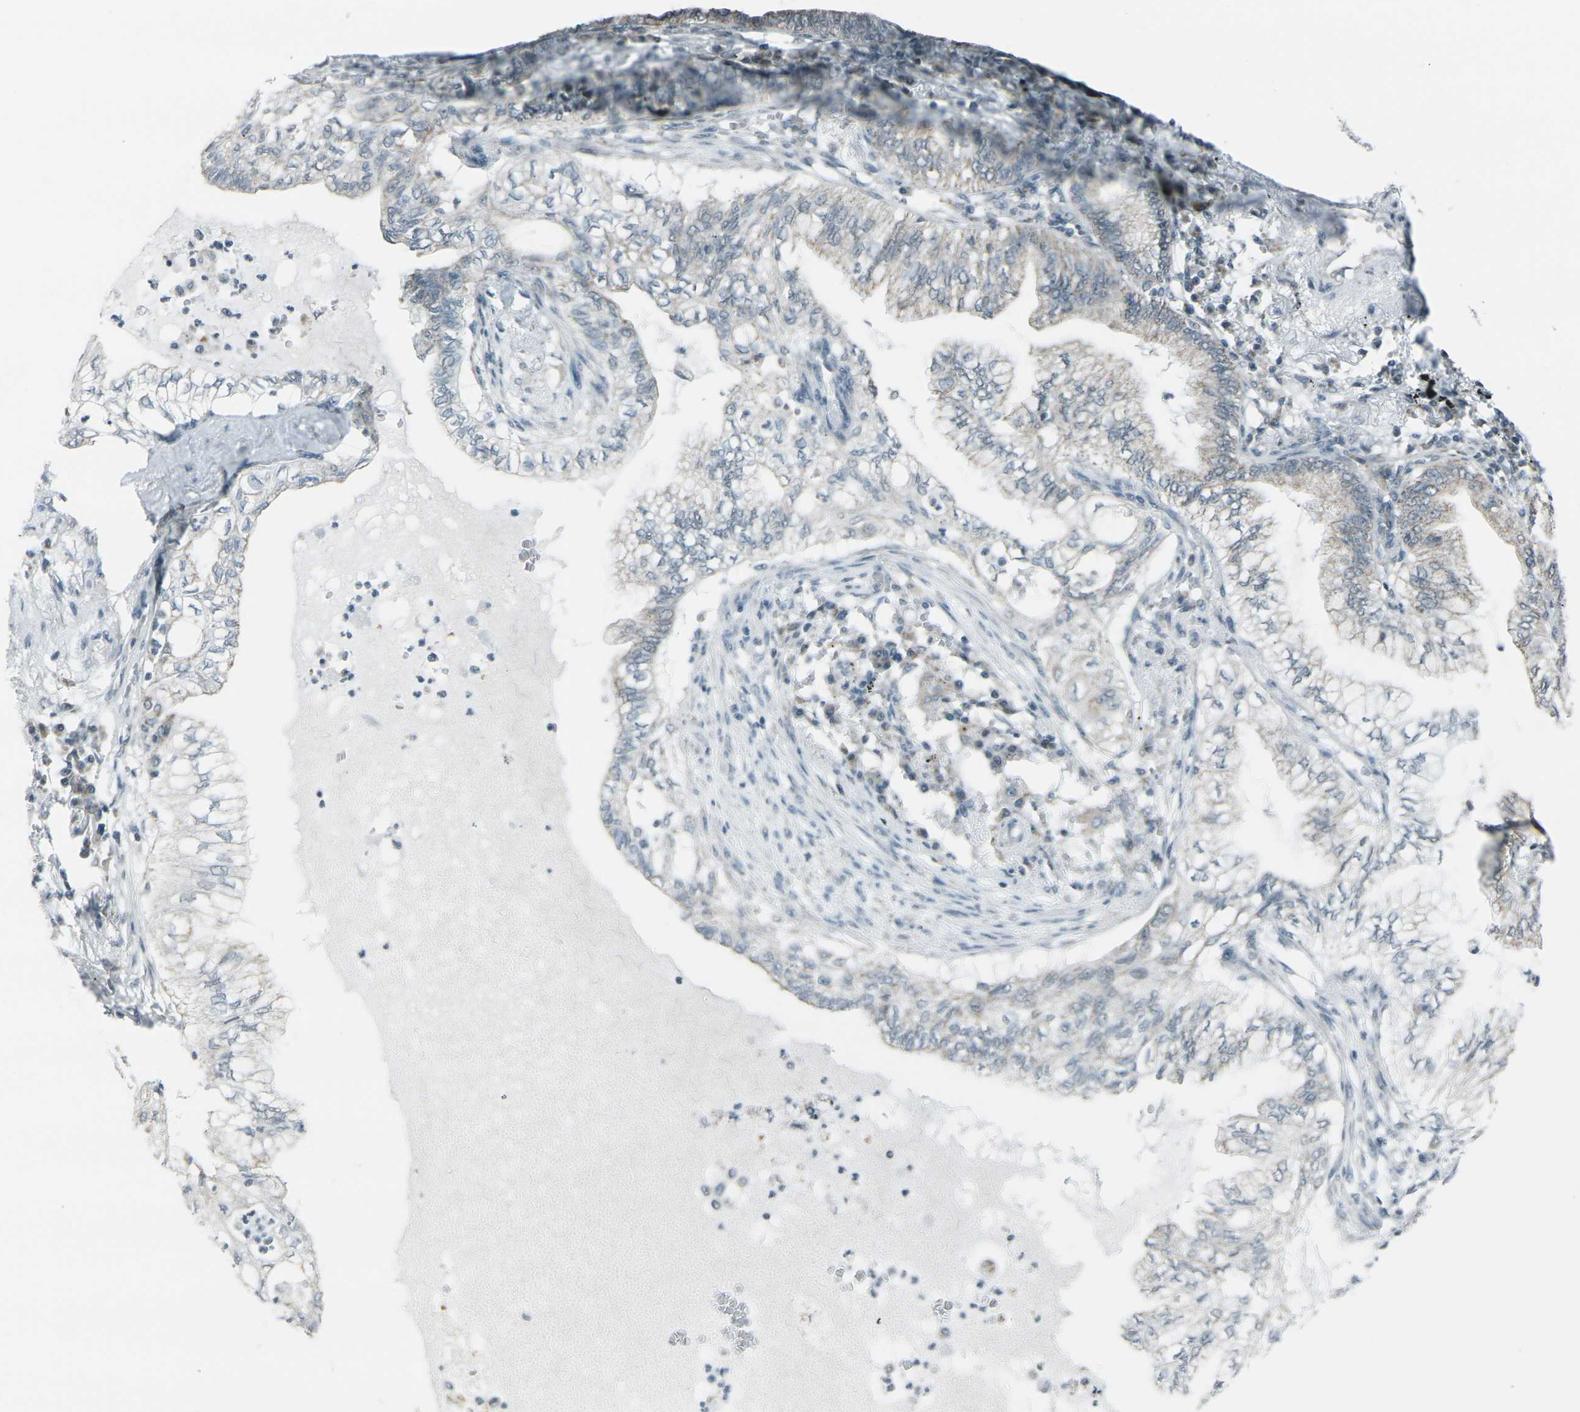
{"staining": {"intensity": "weak", "quantity": "<25%", "location": "cytoplasmic/membranous"}, "tissue": "lung cancer", "cell_type": "Tumor cells", "image_type": "cancer", "snomed": [{"axis": "morphology", "description": "Normal tissue, NOS"}, {"axis": "morphology", "description": "Adenocarcinoma, NOS"}, {"axis": "topography", "description": "Bronchus"}, {"axis": "topography", "description": "Lung"}], "caption": "A micrograph of human lung adenocarcinoma is negative for staining in tumor cells.", "gene": "H2BC1", "patient": {"sex": "female", "age": 70}}